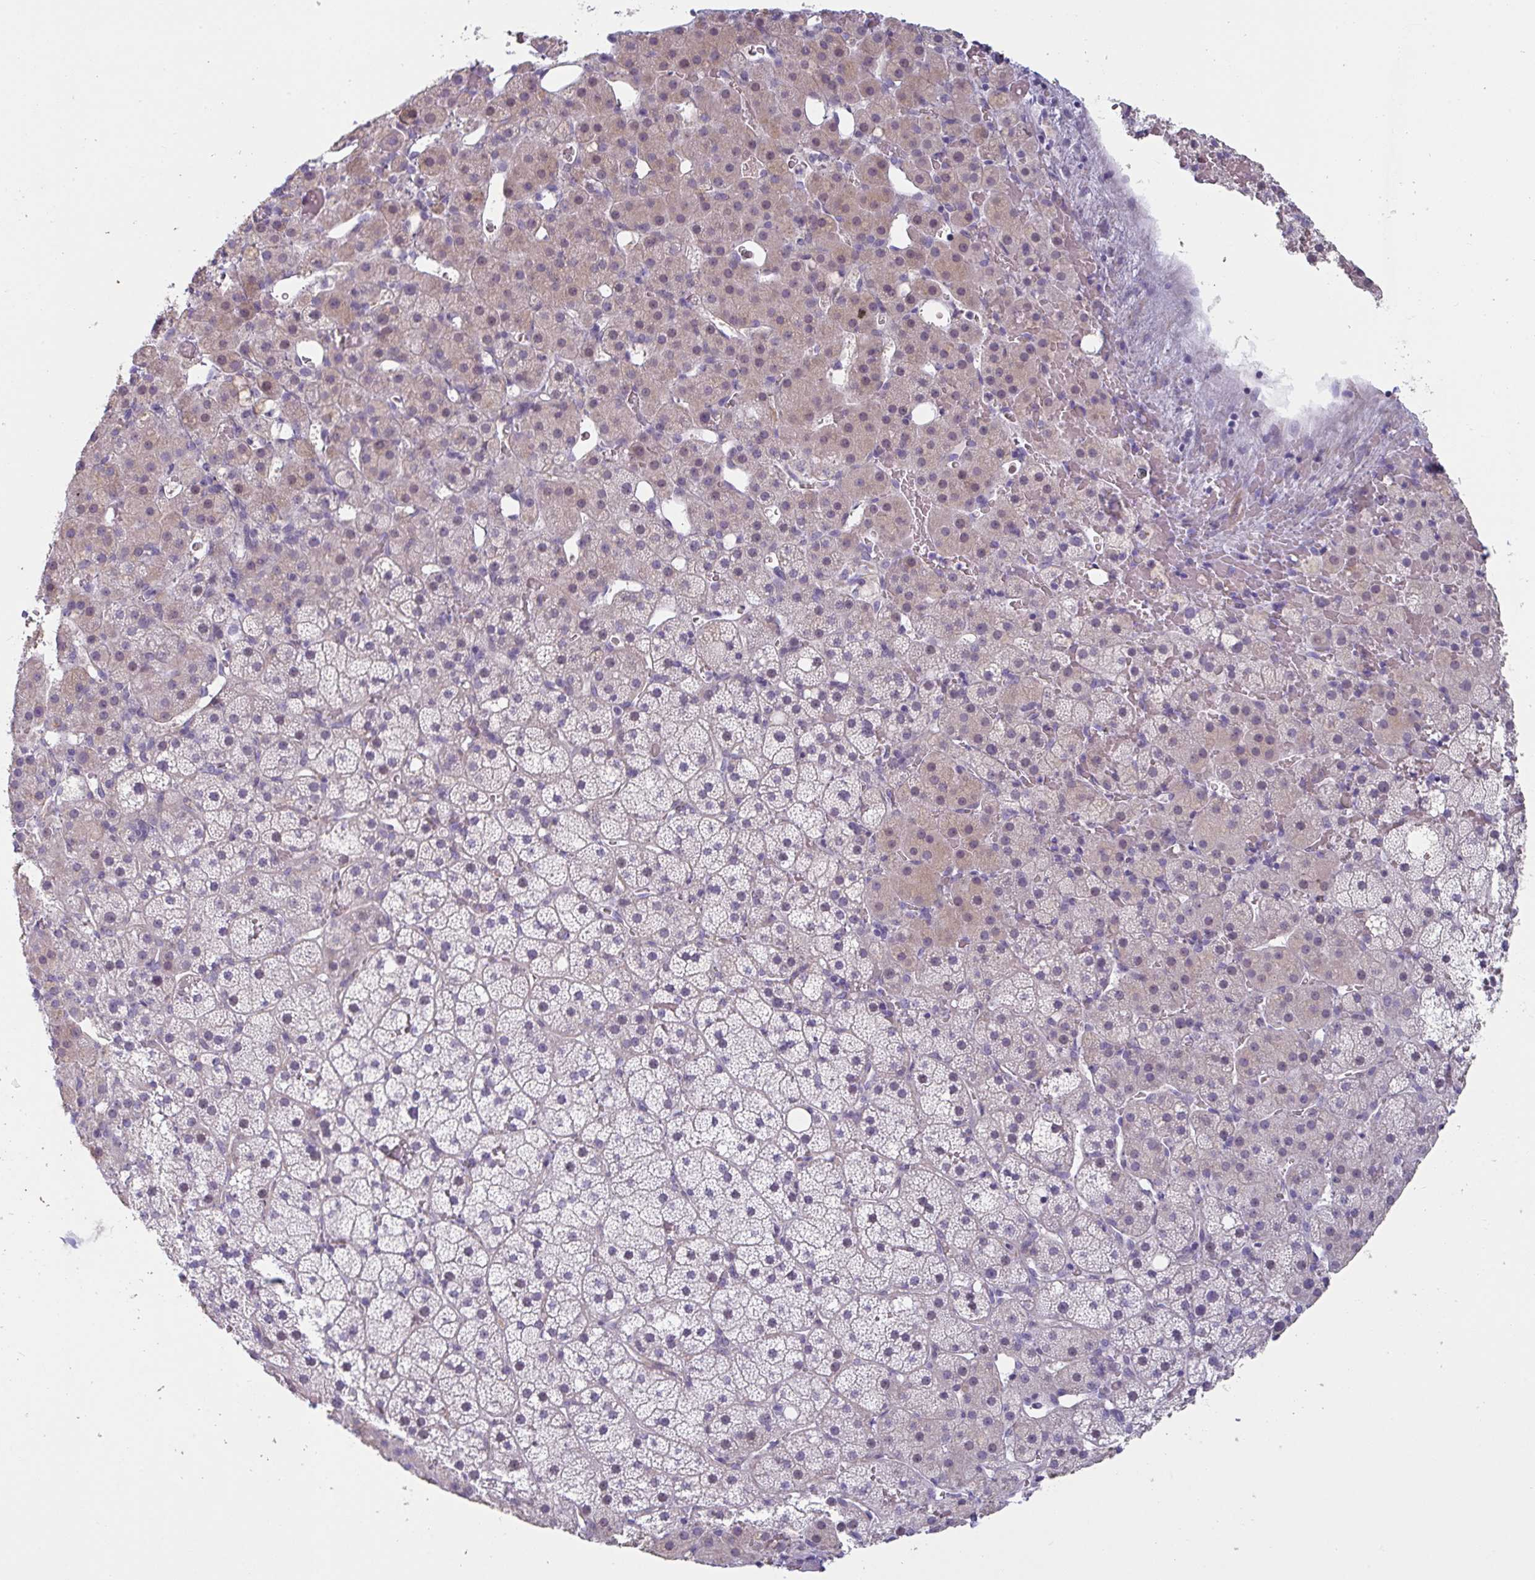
{"staining": {"intensity": "weak", "quantity": "<25%", "location": "cytoplasmic/membranous"}, "tissue": "adrenal gland", "cell_type": "Glandular cells", "image_type": "normal", "snomed": [{"axis": "morphology", "description": "Normal tissue, NOS"}, {"axis": "topography", "description": "Adrenal gland"}], "caption": "Immunohistochemistry (IHC) micrograph of benign adrenal gland stained for a protein (brown), which shows no staining in glandular cells. (Immunohistochemistry (IHC), brightfield microscopy, high magnification).", "gene": "OR5P3", "patient": {"sex": "male", "age": 53}}